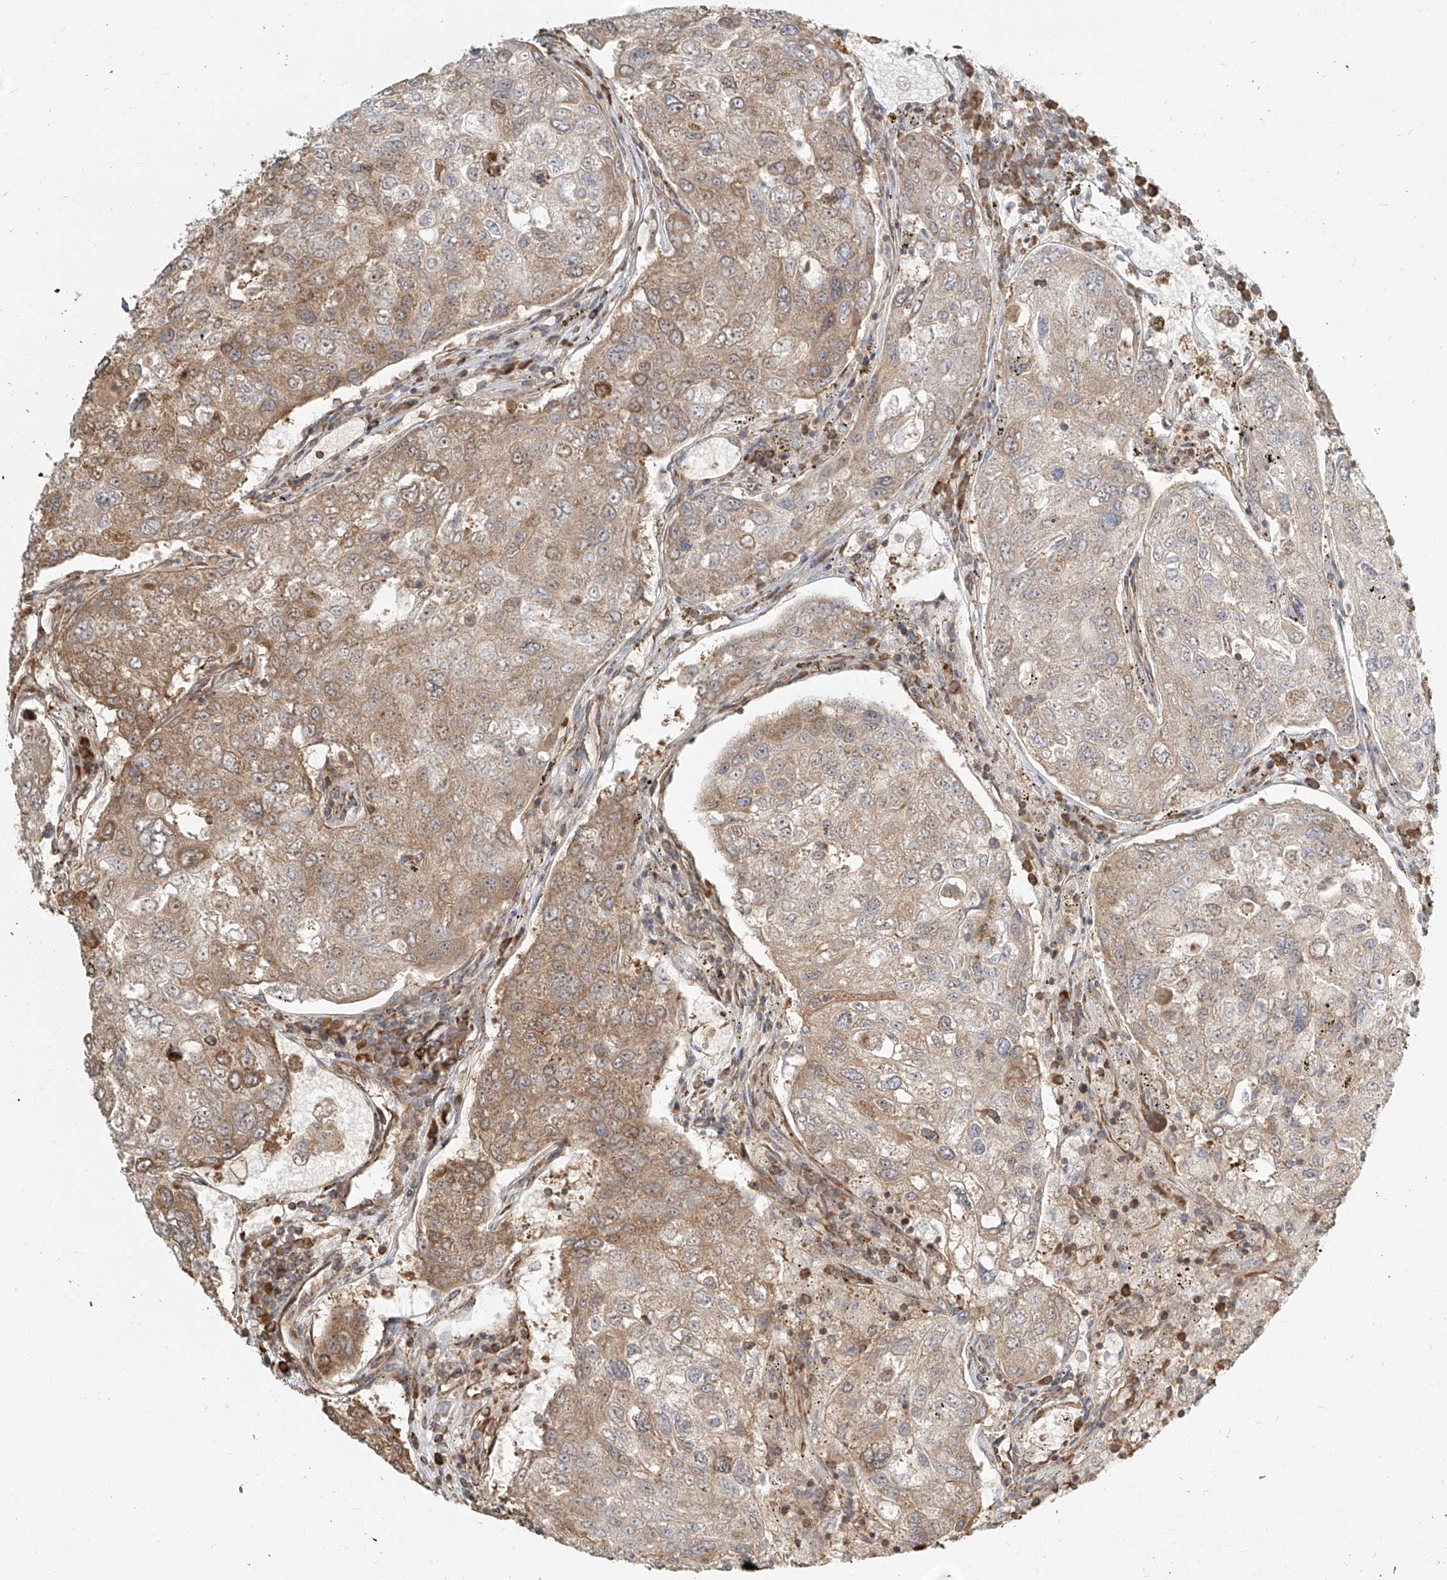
{"staining": {"intensity": "moderate", "quantity": "25%-75%", "location": "cytoplasmic/membranous"}, "tissue": "urothelial cancer", "cell_type": "Tumor cells", "image_type": "cancer", "snomed": [{"axis": "morphology", "description": "Urothelial carcinoma, High grade"}, {"axis": "topography", "description": "Lymph node"}, {"axis": "topography", "description": "Urinary bladder"}], "caption": "Human urothelial cancer stained with a protein marker reveals moderate staining in tumor cells.", "gene": "UBE2K", "patient": {"sex": "male", "age": 51}}